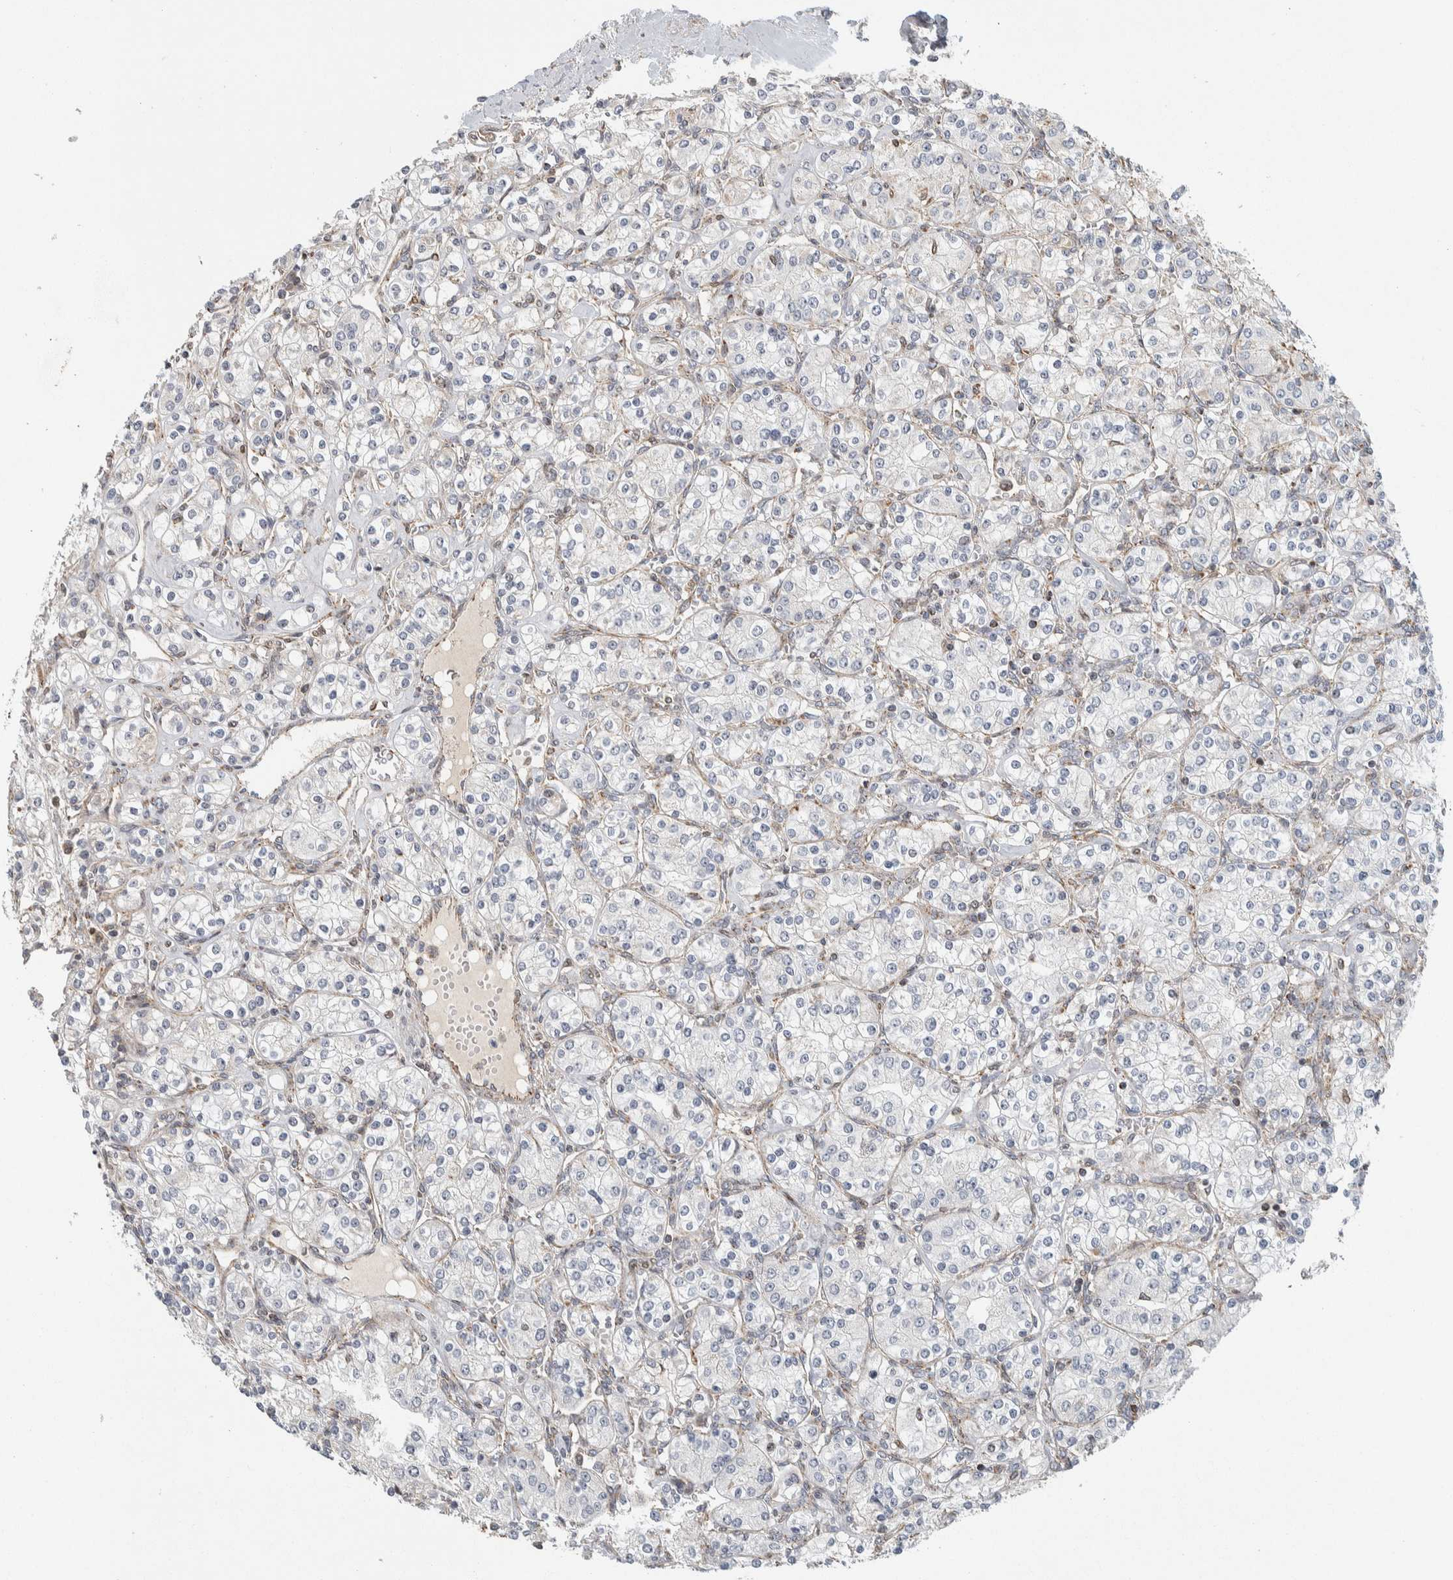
{"staining": {"intensity": "negative", "quantity": "none", "location": "none"}, "tissue": "renal cancer", "cell_type": "Tumor cells", "image_type": "cancer", "snomed": [{"axis": "morphology", "description": "Adenocarcinoma, NOS"}, {"axis": "topography", "description": "Kidney"}], "caption": "Immunohistochemical staining of human renal cancer (adenocarcinoma) displays no significant expression in tumor cells. (DAB immunohistochemistry visualized using brightfield microscopy, high magnification).", "gene": "AFP", "patient": {"sex": "male", "age": 77}}